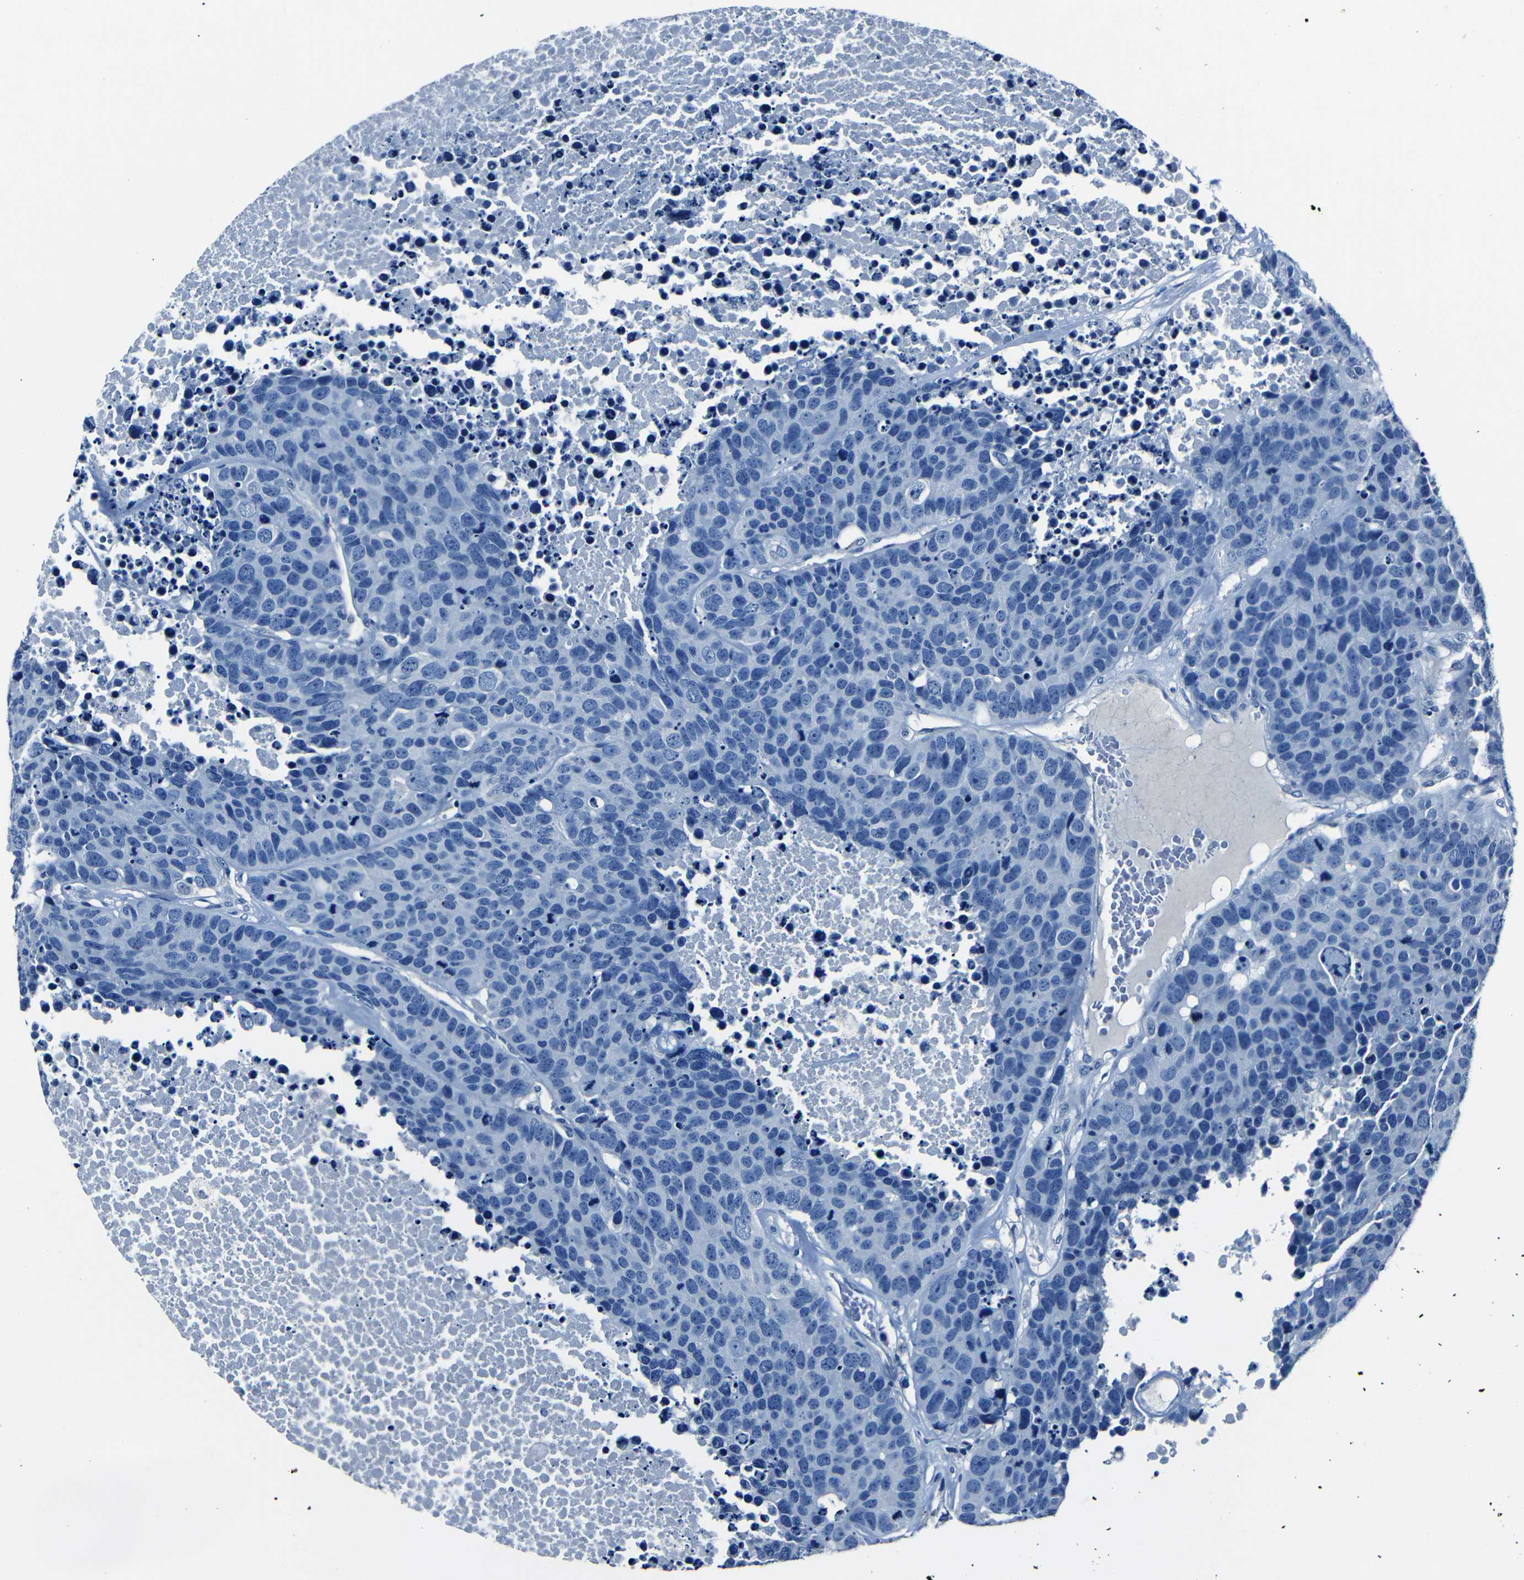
{"staining": {"intensity": "negative", "quantity": "none", "location": "none"}, "tissue": "carcinoid", "cell_type": "Tumor cells", "image_type": "cancer", "snomed": [{"axis": "morphology", "description": "Carcinoid, malignant, NOS"}, {"axis": "topography", "description": "Lung"}], "caption": "IHC of human carcinoid demonstrates no positivity in tumor cells.", "gene": "NCMAP", "patient": {"sex": "male", "age": 60}}